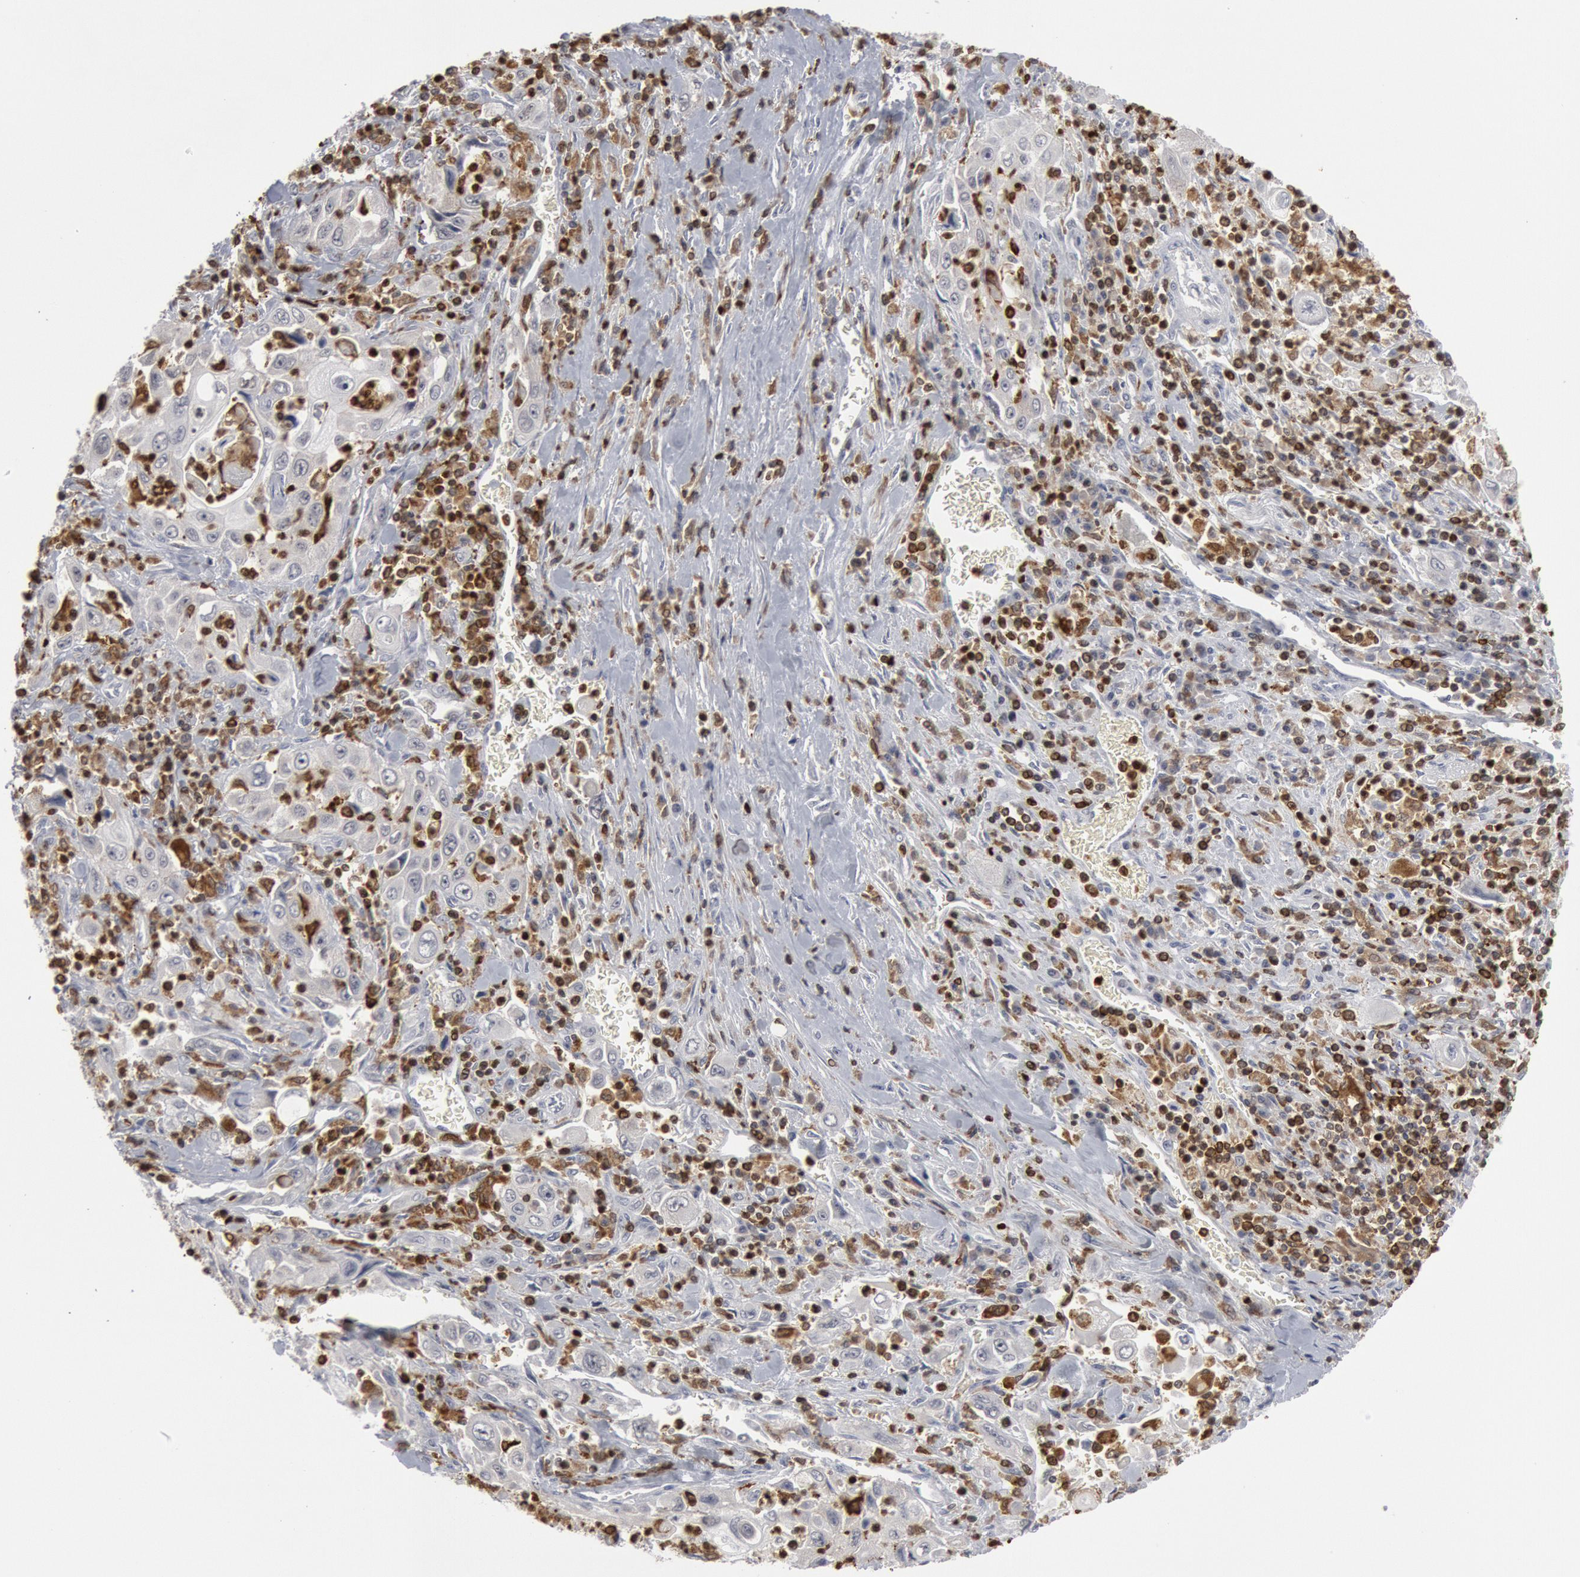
{"staining": {"intensity": "negative", "quantity": "none", "location": "none"}, "tissue": "pancreatic cancer", "cell_type": "Tumor cells", "image_type": "cancer", "snomed": [{"axis": "morphology", "description": "Adenocarcinoma, NOS"}, {"axis": "topography", "description": "Pancreas"}], "caption": "The immunohistochemistry (IHC) image has no significant positivity in tumor cells of pancreatic cancer (adenocarcinoma) tissue. The staining is performed using DAB brown chromogen with nuclei counter-stained in using hematoxylin.", "gene": "PTPN6", "patient": {"sex": "male", "age": 70}}